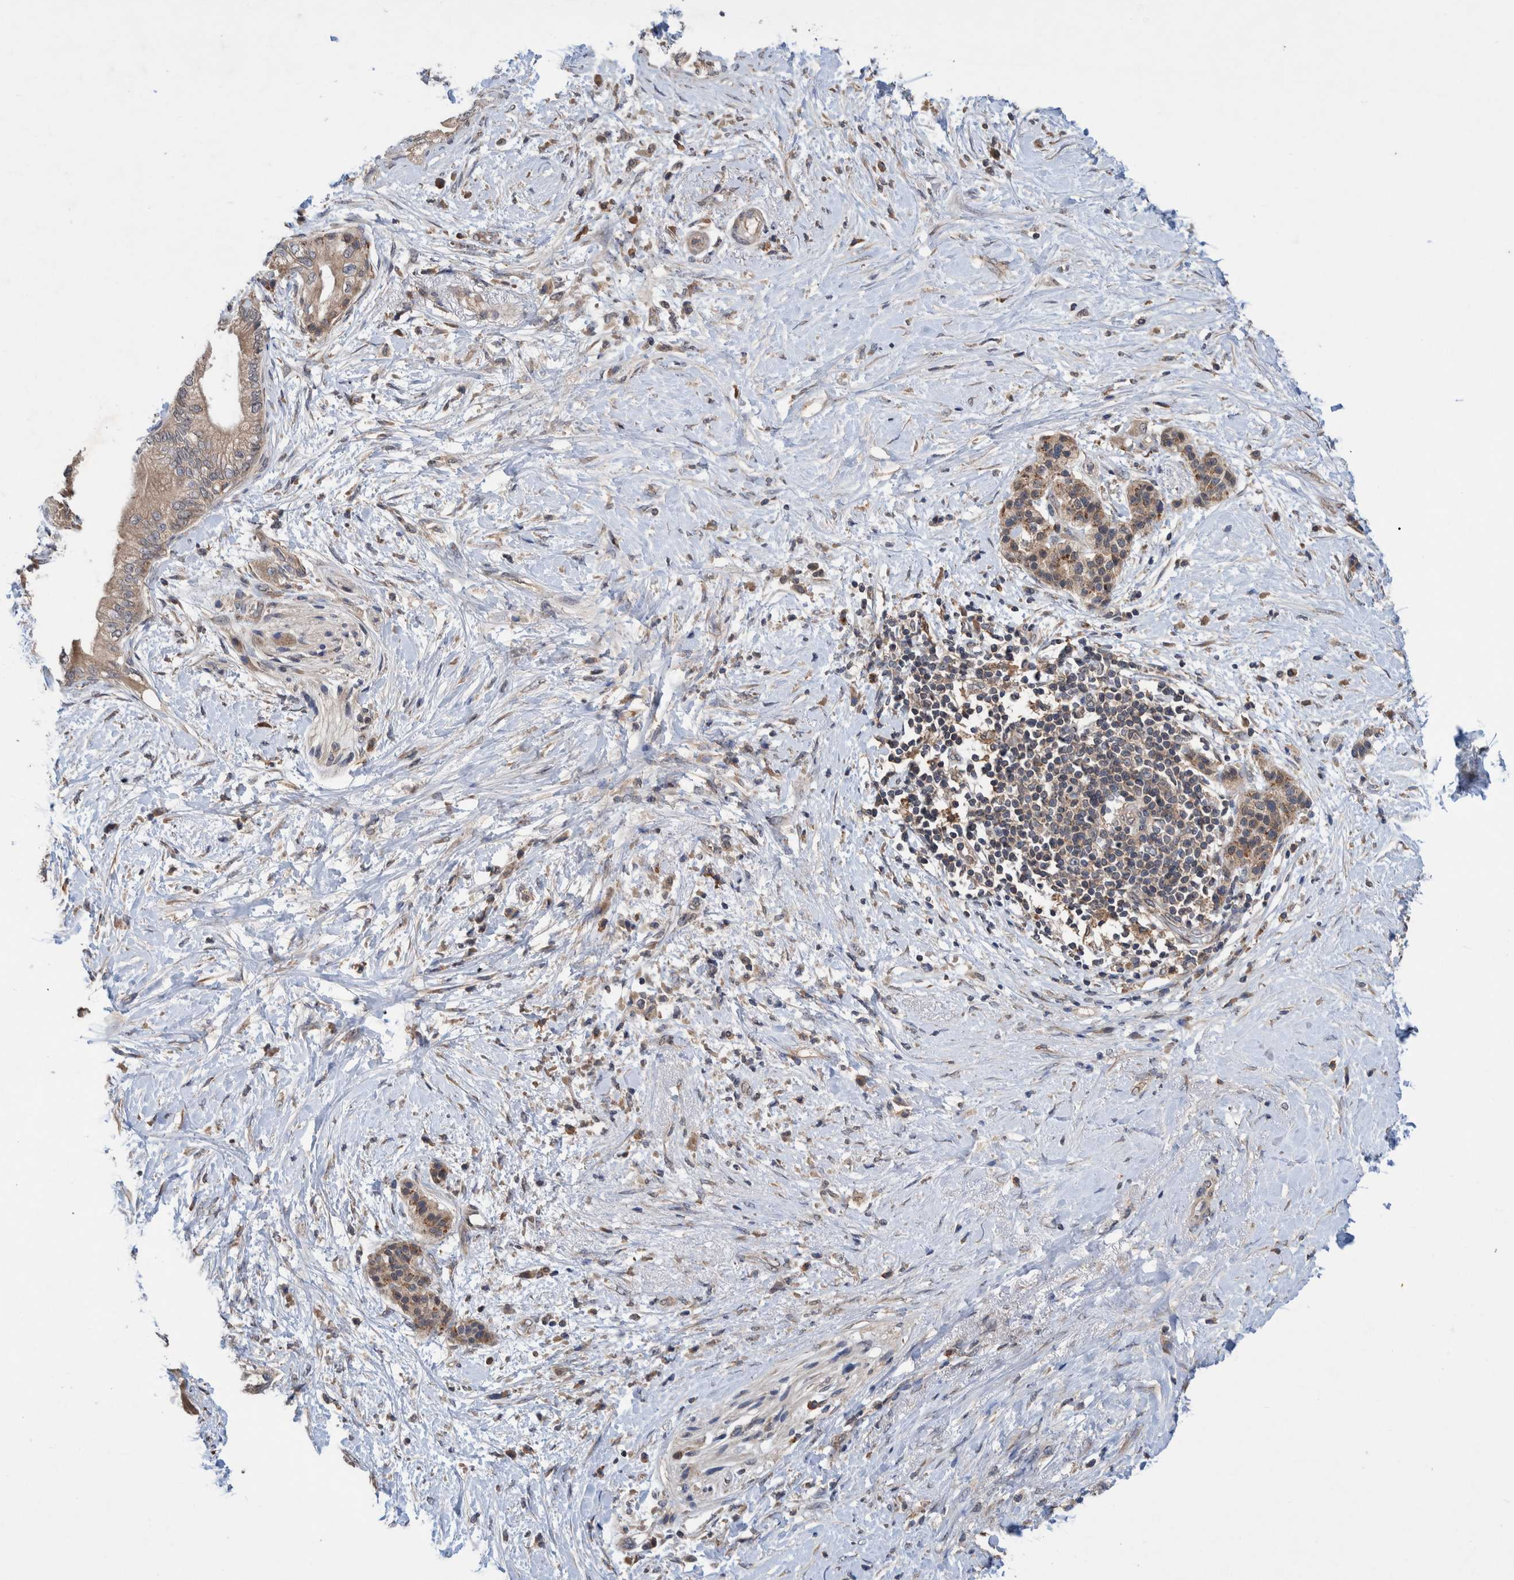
{"staining": {"intensity": "weak", "quantity": "<25%", "location": "cytoplasmic/membranous"}, "tissue": "pancreatic cancer", "cell_type": "Tumor cells", "image_type": "cancer", "snomed": [{"axis": "morphology", "description": "Normal tissue, NOS"}, {"axis": "morphology", "description": "Adenocarcinoma, NOS"}, {"axis": "topography", "description": "Pancreas"}, {"axis": "topography", "description": "Duodenum"}], "caption": "Tumor cells show no significant expression in pancreatic cancer (adenocarcinoma).", "gene": "PLPBP", "patient": {"sex": "female", "age": 60}}